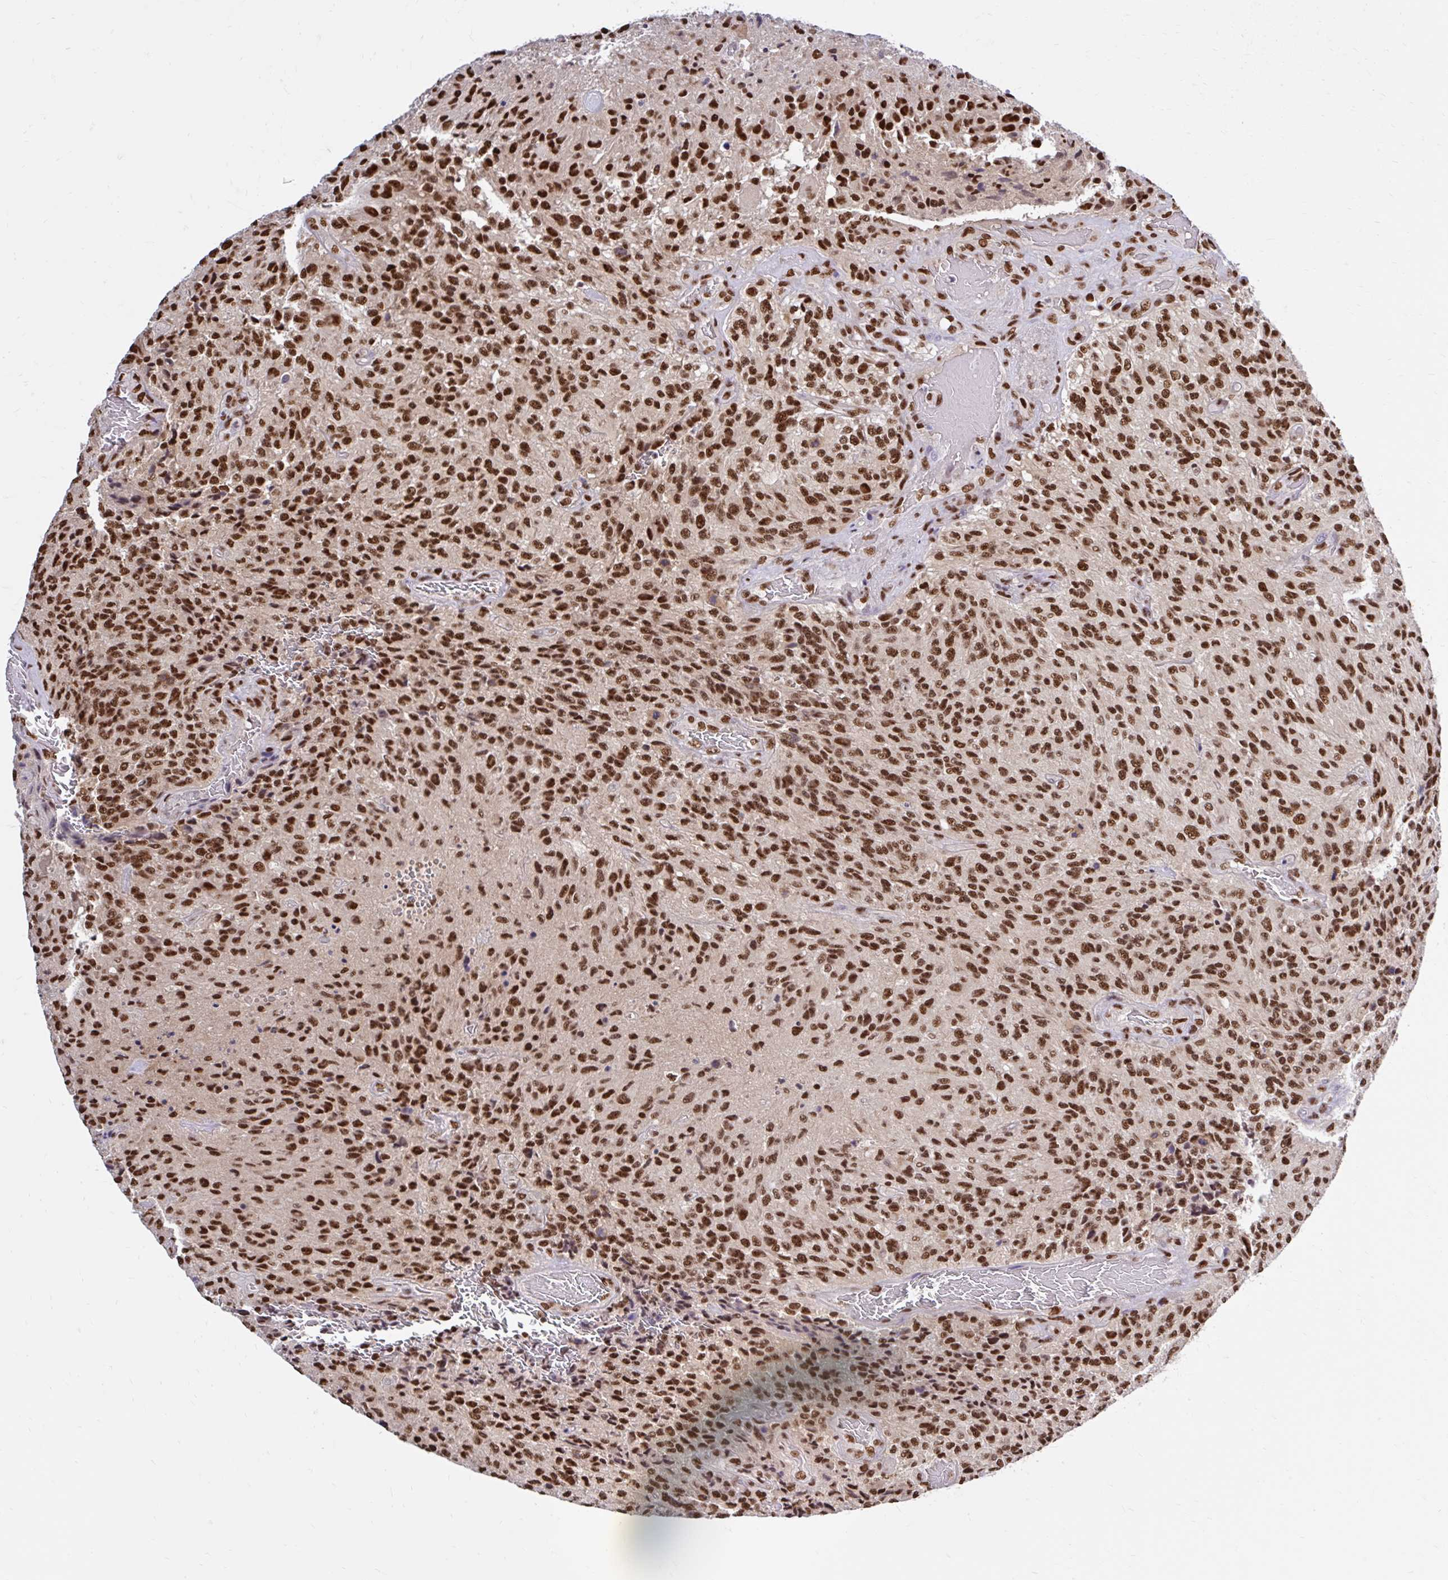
{"staining": {"intensity": "strong", "quantity": ">75%", "location": "nuclear"}, "tissue": "glioma", "cell_type": "Tumor cells", "image_type": "cancer", "snomed": [{"axis": "morphology", "description": "Normal tissue, NOS"}, {"axis": "morphology", "description": "Glioma, malignant, High grade"}, {"axis": "topography", "description": "Cerebral cortex"}], "caption": "A histopathology image of human glioma stained for a protein demonstrates strong nuclear brown staining in tumor cells.", "gene": "ABCA9", "patient": {"sex": "male", "age": 56}}